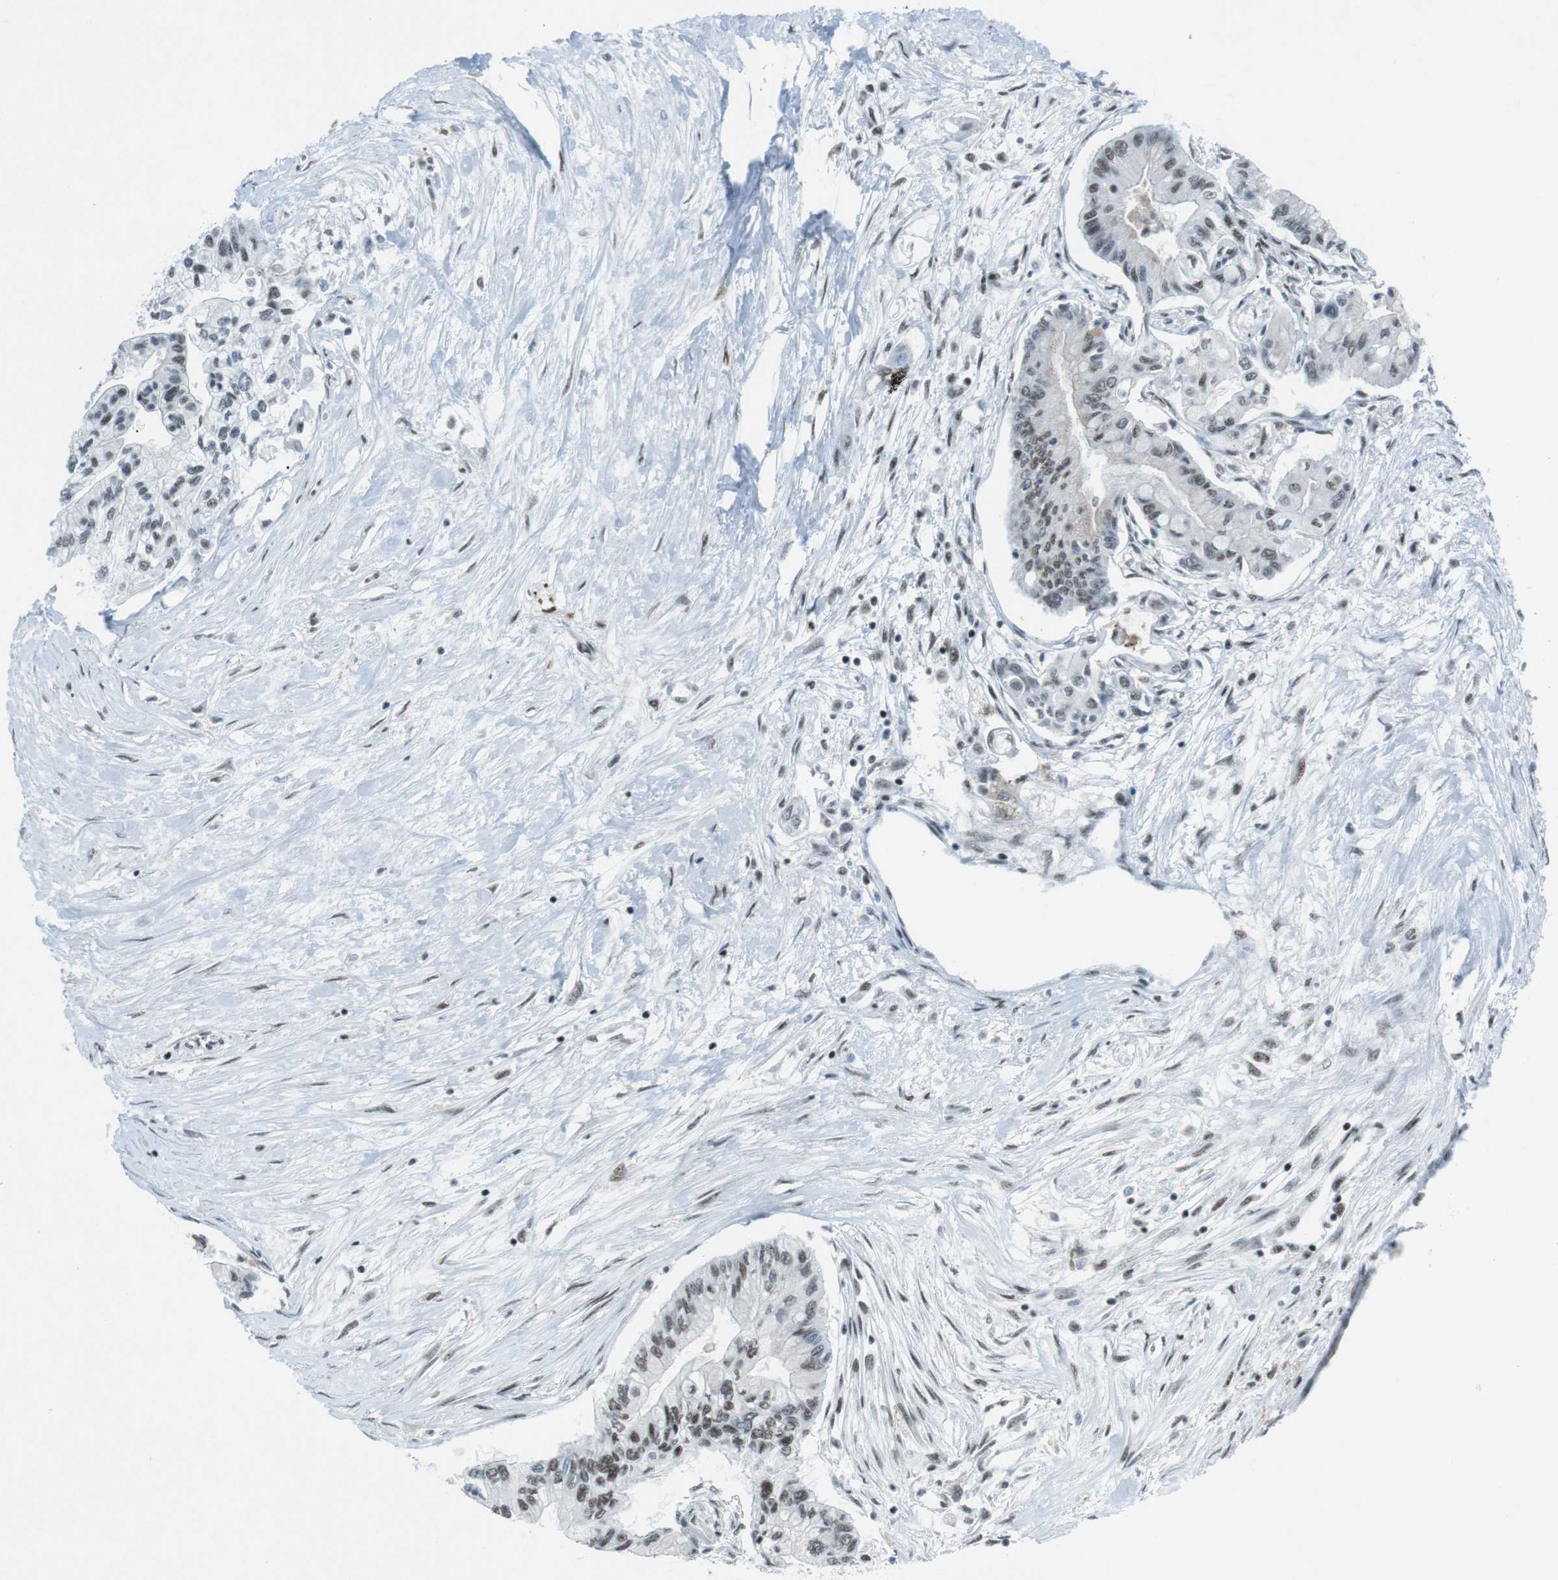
{"staining": {"intensity": "strong", "quantity": "25%-75%", "location": "nuclear"}, "tissue": "pancreatic cancer", "cell_type": "Tumor cells", "image_type": "cancer", "snomed": [{"axis": "morphology", "description": "Adenocarcinoma, NOS"}, {"axis": "topography", "description": "Pancreas"}], "caption": "High-magnification brightfield microscopy of pancreatic cancer (adenocarcinoma) stained with DAB (3,3'-diaminobenzidine) (brown) and counterstained with hematoxylin (blue). tumor cells exhibit strong nuclear positivity is seen in about25%-75% of cells.", "gene": "TAF1", "patient": {"sex": "female", "age": 77}}